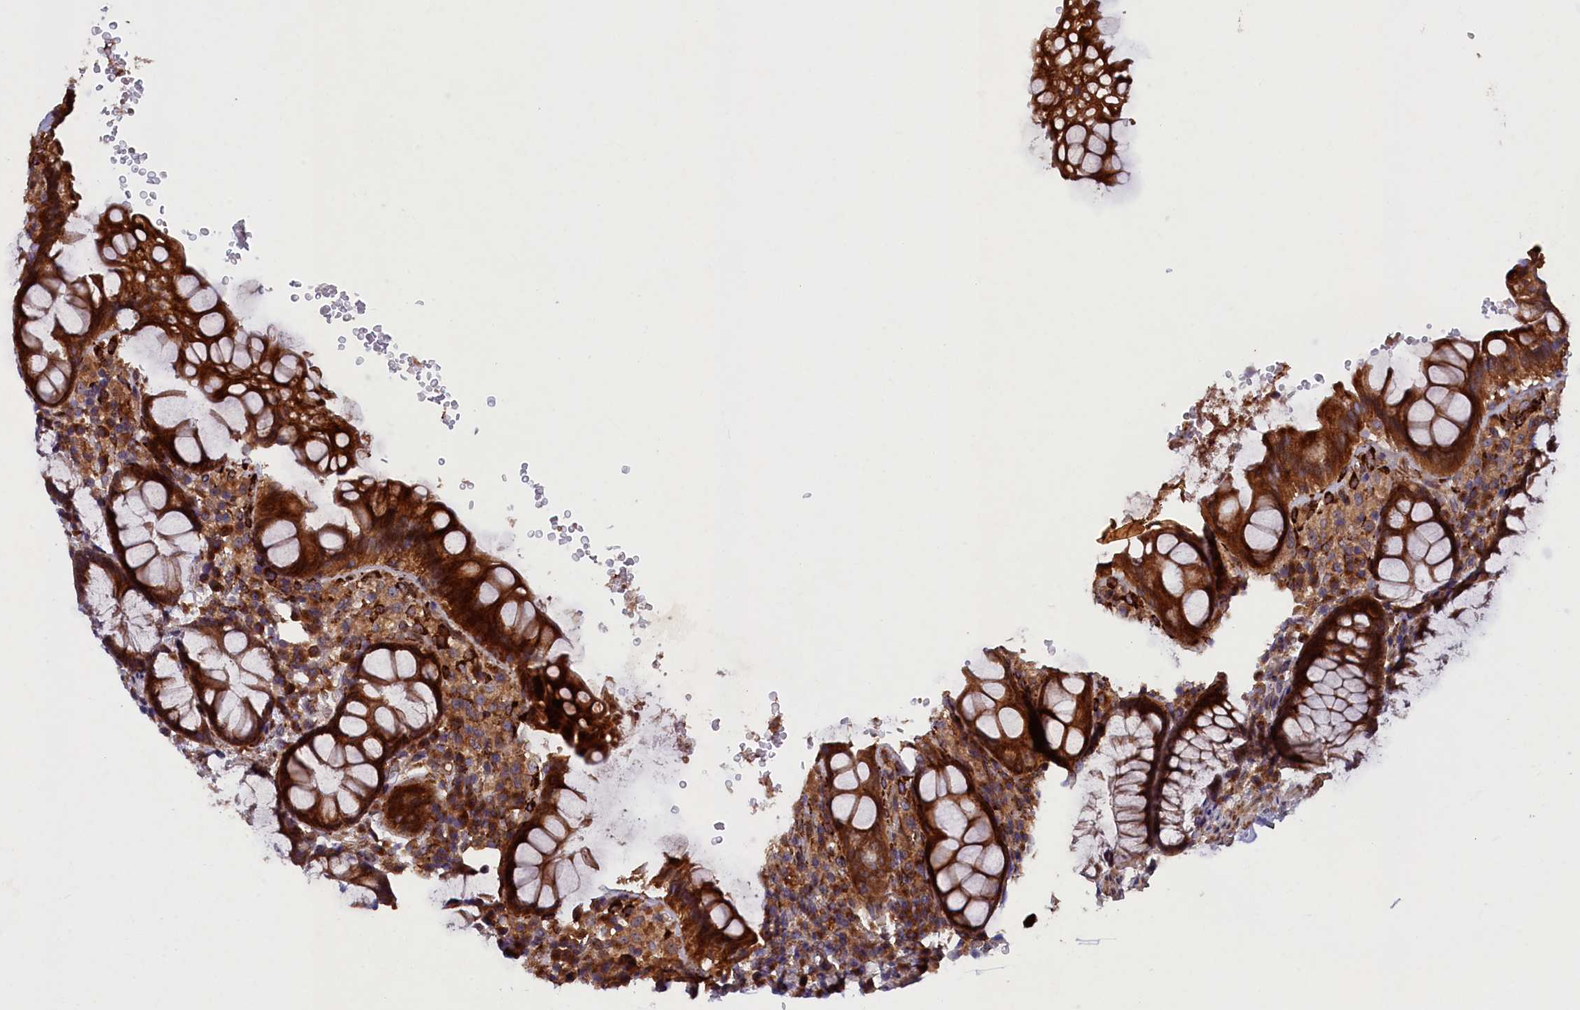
{"staining": {"intensity": "strong", "quantity": ">75%", "location": "cytoplasmic/membranous"}, "tissue": "rectum", "cell_type": "Glandular cells", "image_type": "normal", "snomed": [{"axis": "morphology", "description": "Normal tissue, NOS"}, {"axis": "topography", "description": "Rectum"}], "caption": "Immunohistochemistry image of benign rectum stained for a protein (brown), which displays high levels of strong cytoplasmic/membranous expression in approximately >75% of glandular cells.", "gene": "ARRDC4", "patient": {"sex": "male", "age": 83}}